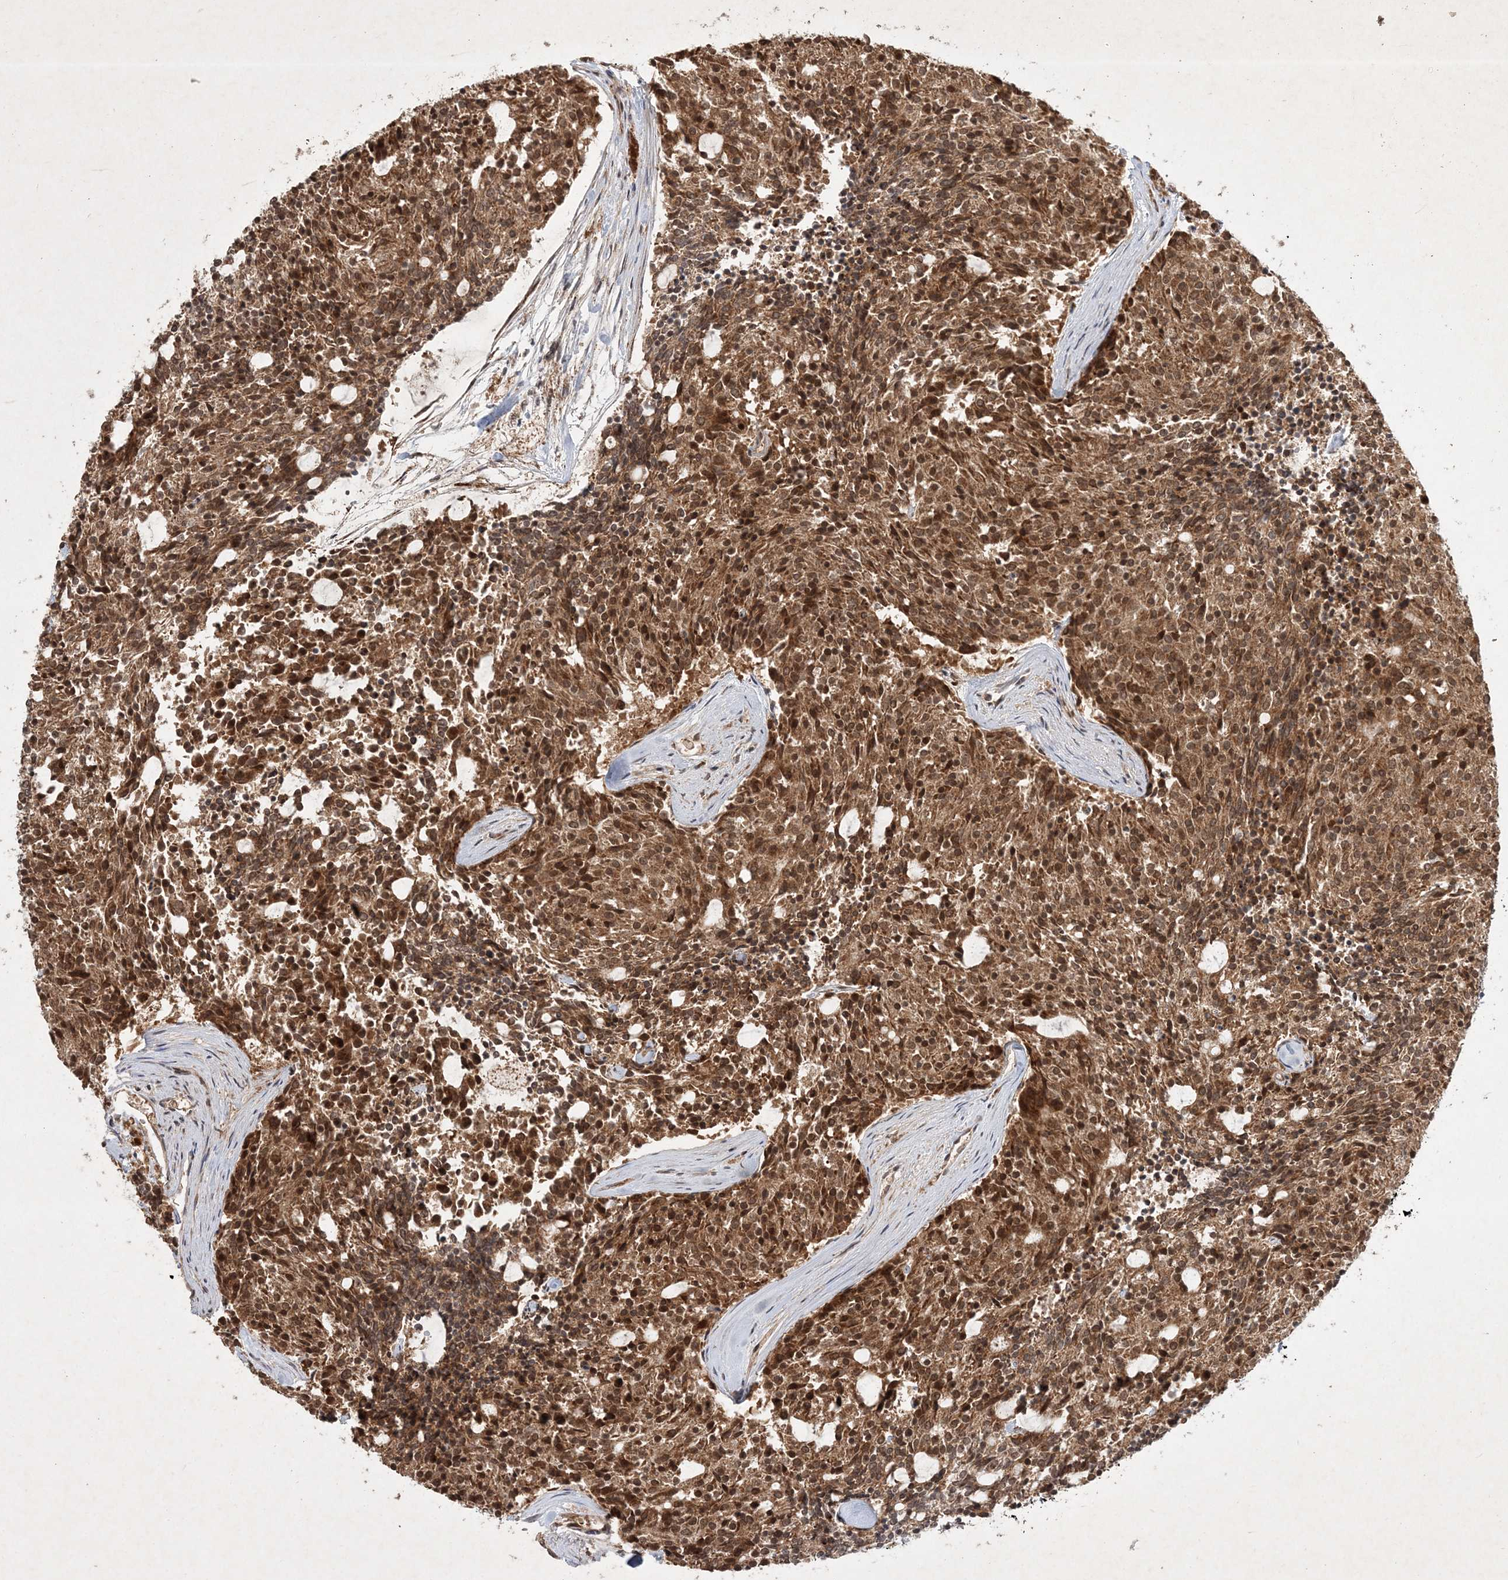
{"staining": {"intensity": "moderate", "quantity": ">75%", "location": "cytoplasmic/membranous,nuclear"}, "tissue": "carcinoid", "cell_type": "Tumor cells", "image_type": "cancer", "snomed": [{"axis": "morphology", "description": "Carcinoid, malignant, NOS"}, {"axis": "topography", "description": "Pancreas"}], "caption": "This image shows immunohistochemistry staining of carcinoid (malignant), with medium moderate cytoplasmic/membranous and nuclear expression in approximately >75% of tumor cells.", "gene": "UBR3", "patient": {"sex": "female", "age": 54}}